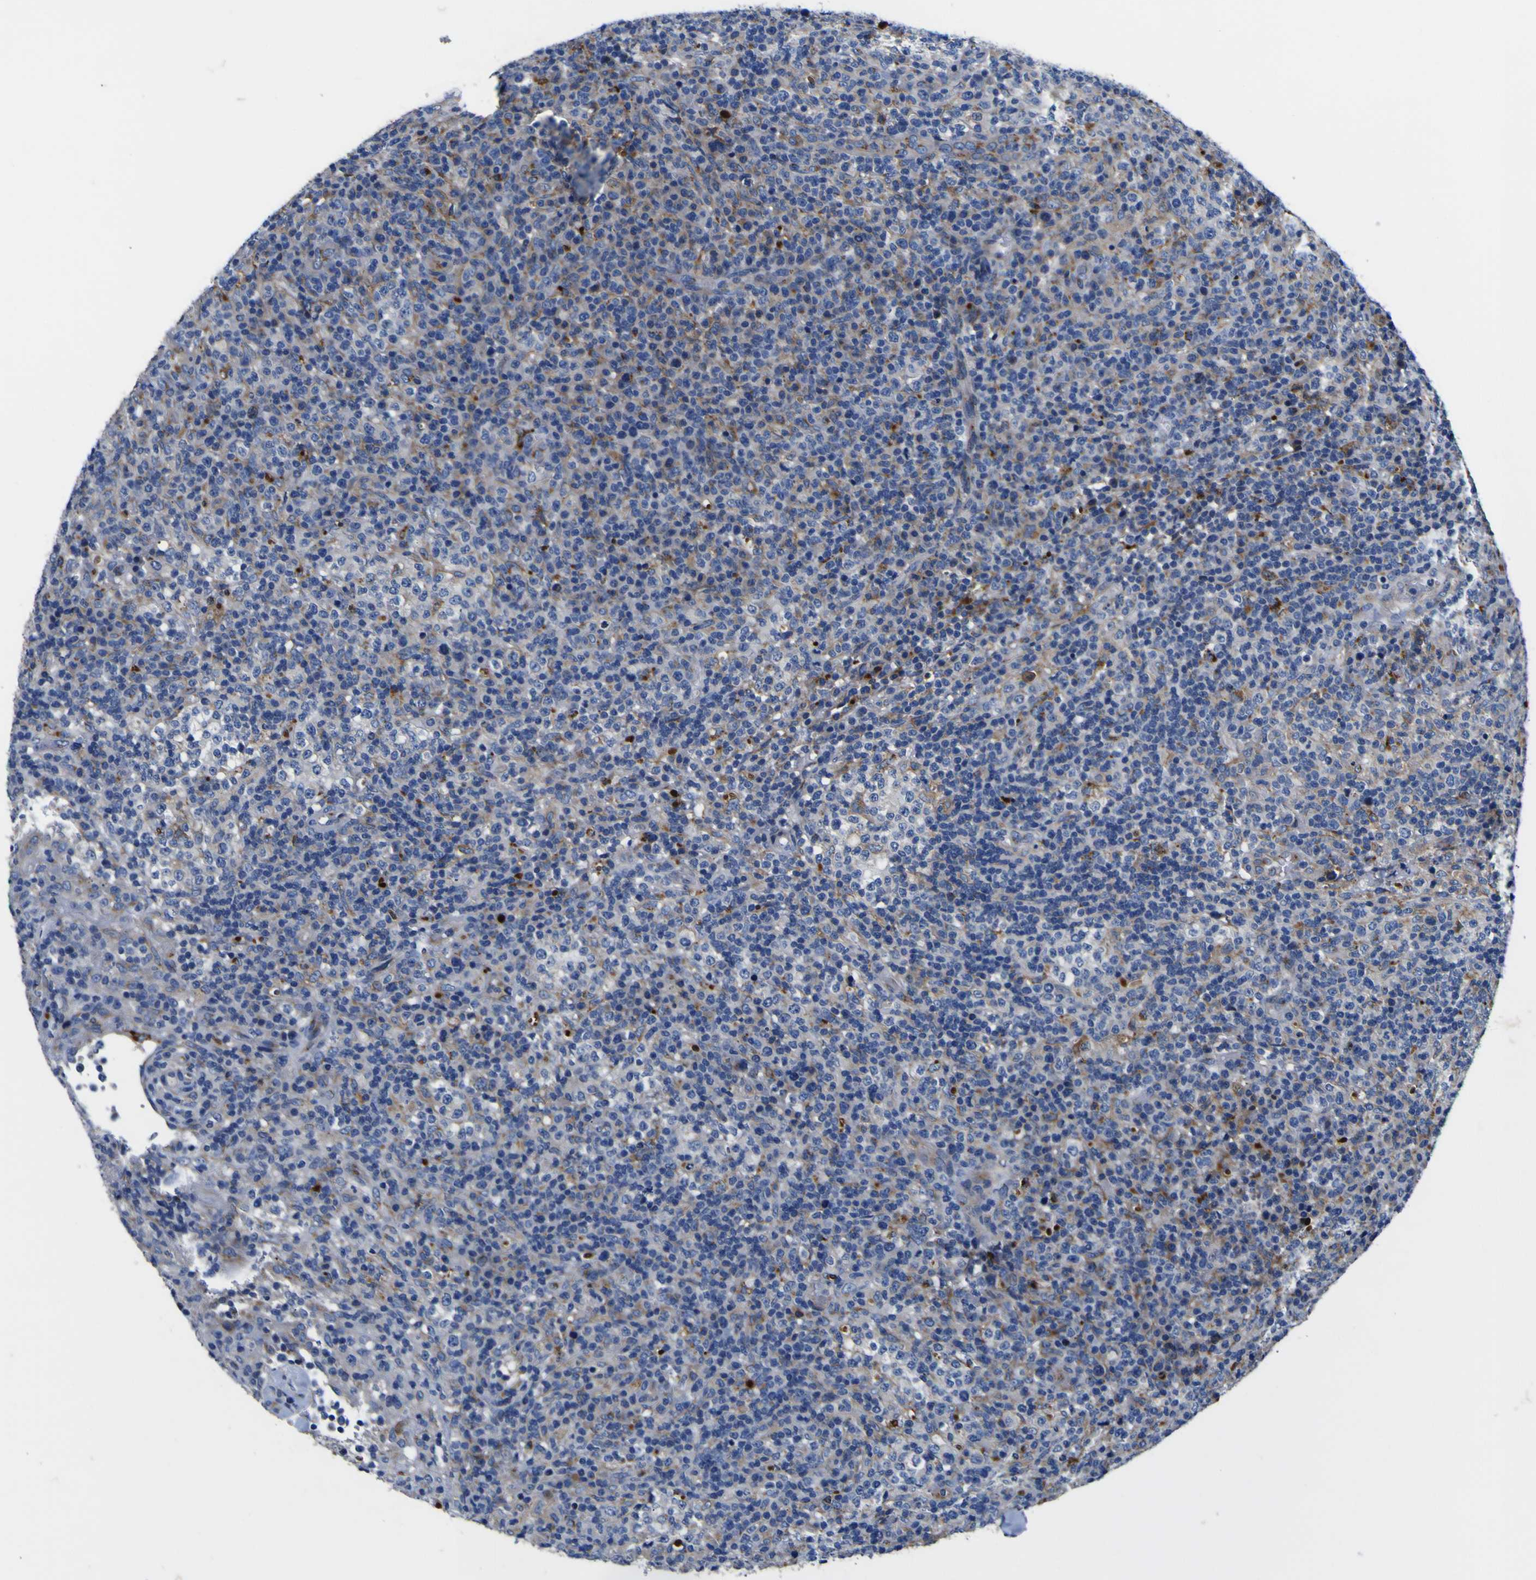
{"staining": {"intensity": "negative", "quantity": "none", "location": "none"}, "tissue": "lymphoma", "cell_type": "Tumor cells", "image_type": "cancer", "snomed": [{"axis": "morphology", "description": "Malignant lymphoma, non-Hodgkin's type, High grade"}, {"axis": "topography", "description": "Lymph node"}], "caption": "This is a histopathology image of immunohistochemistry (IHC) staining of lymphoma, which shows no staining in tumor cells. (Brightfield microscopy of DAB (3,3'-diaminobenzidine) IHC at high magnification).", "gene": "COA1", "patient": {"sex": "female", "age": 76}}